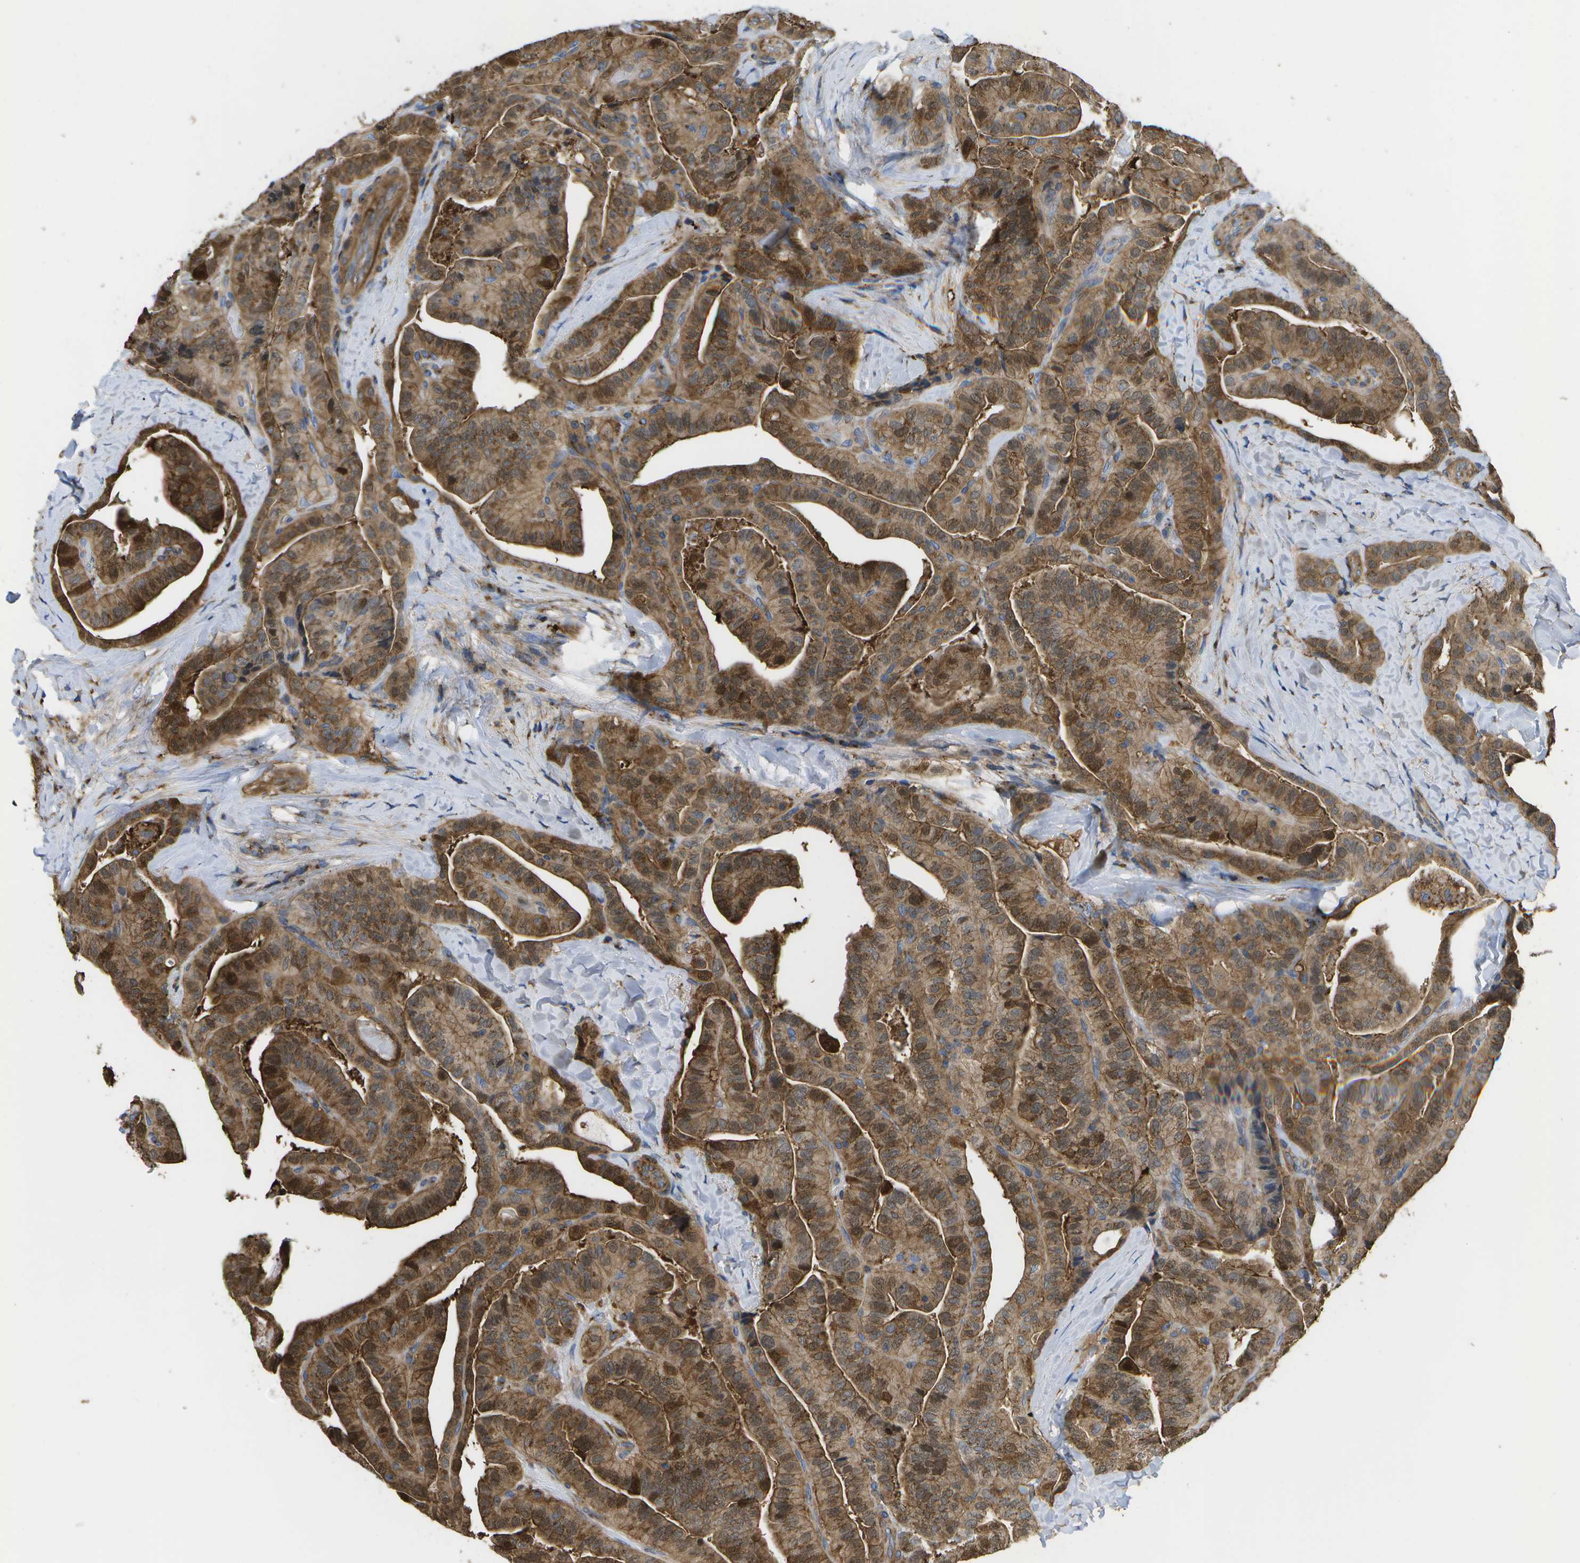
{"staining": {"intensity": "strong", "quantity": ">75%", "location": "cytoplasmic/membranous"}, "tissue": "thyroid cancer", "cell_type": "Tumor cells", "image_type": "cancer", "snomed": [{"axis": "morphology", "description": "Papillary adenocarcinoma, NOS"}, {"axis": "topography", "description": "Thyroid gland"}], "caption": "High-magnification brightfield microscopy of thyroid papillary adenocarcinoma stained with DAB (3,3'-diaminobenzidine) (brown) and counterstained with hematoxylin (blue). tumor cells exhibit strong cytoplasmic/membranous staining is seen in about>75% of cells.", "gene": "BST2", "patient": {"sex": "male", "age": 77}}